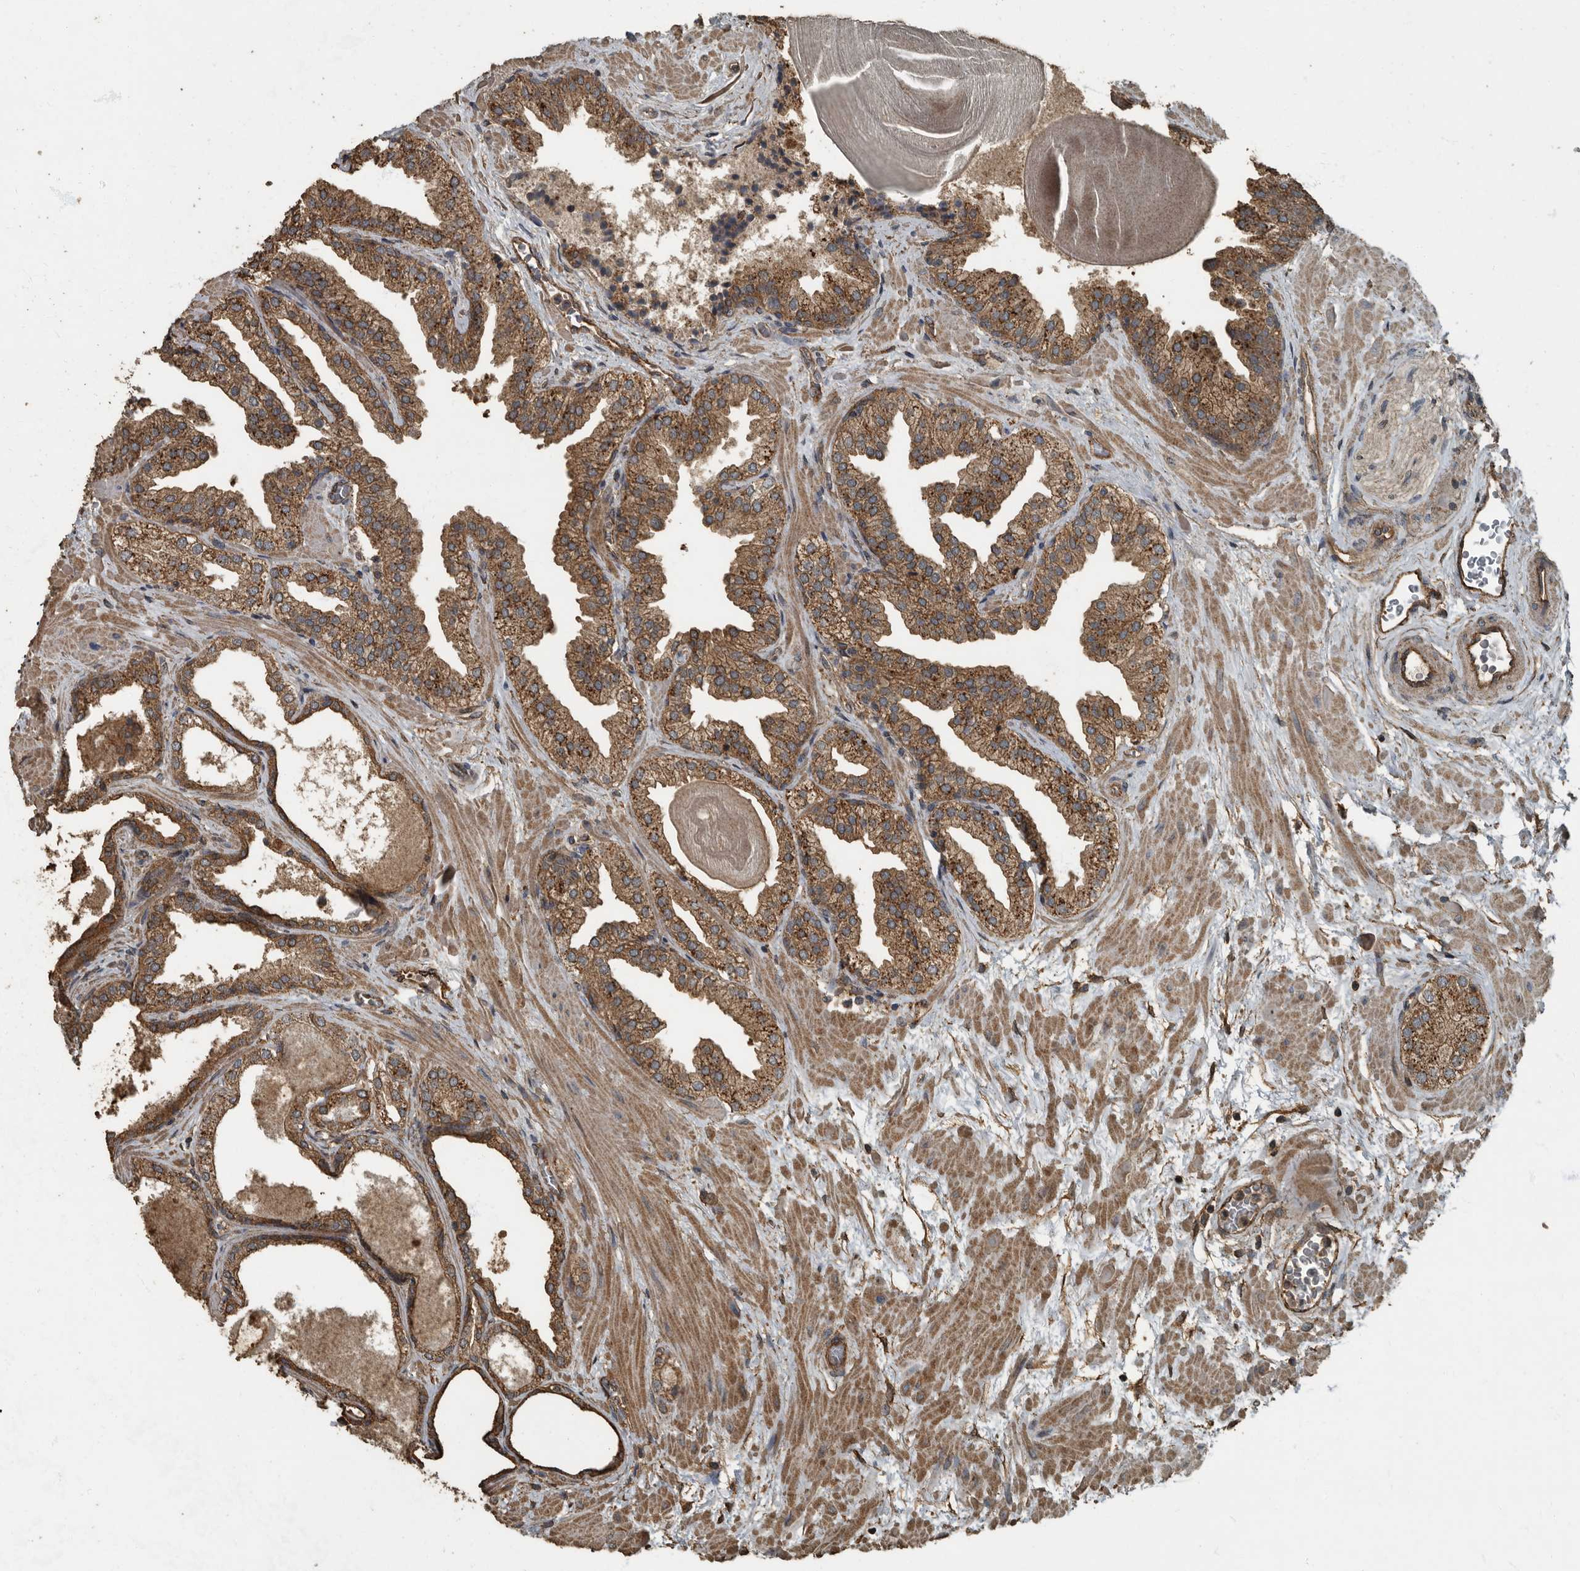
{"staining": {"intensity": "moderate", "quantity": ">75%", "location": "cytoplasmic/membranous"}, "tissue": "prostate", "cell_type": "Glandular cells", "image_type": "normal", "snomed": [{"axis": "morphology", "description": "Normal tissue, NOS"}, {"axis": "topography", "description": "Prostate"}], "caption": "Immunohistochemical staining of benign human prostate exhibits >75% levels of moderate cytoplasmic/membranous protein staining in about >75% of glandular cells. (Stains: DAB (3,3'-diaminobenzidine) in brown, nuclei in blue, Microscopy: brightfield microscopy at high magnification).", "gene": "IL15RA", "patient": {"sex": "male", "age": 48}}